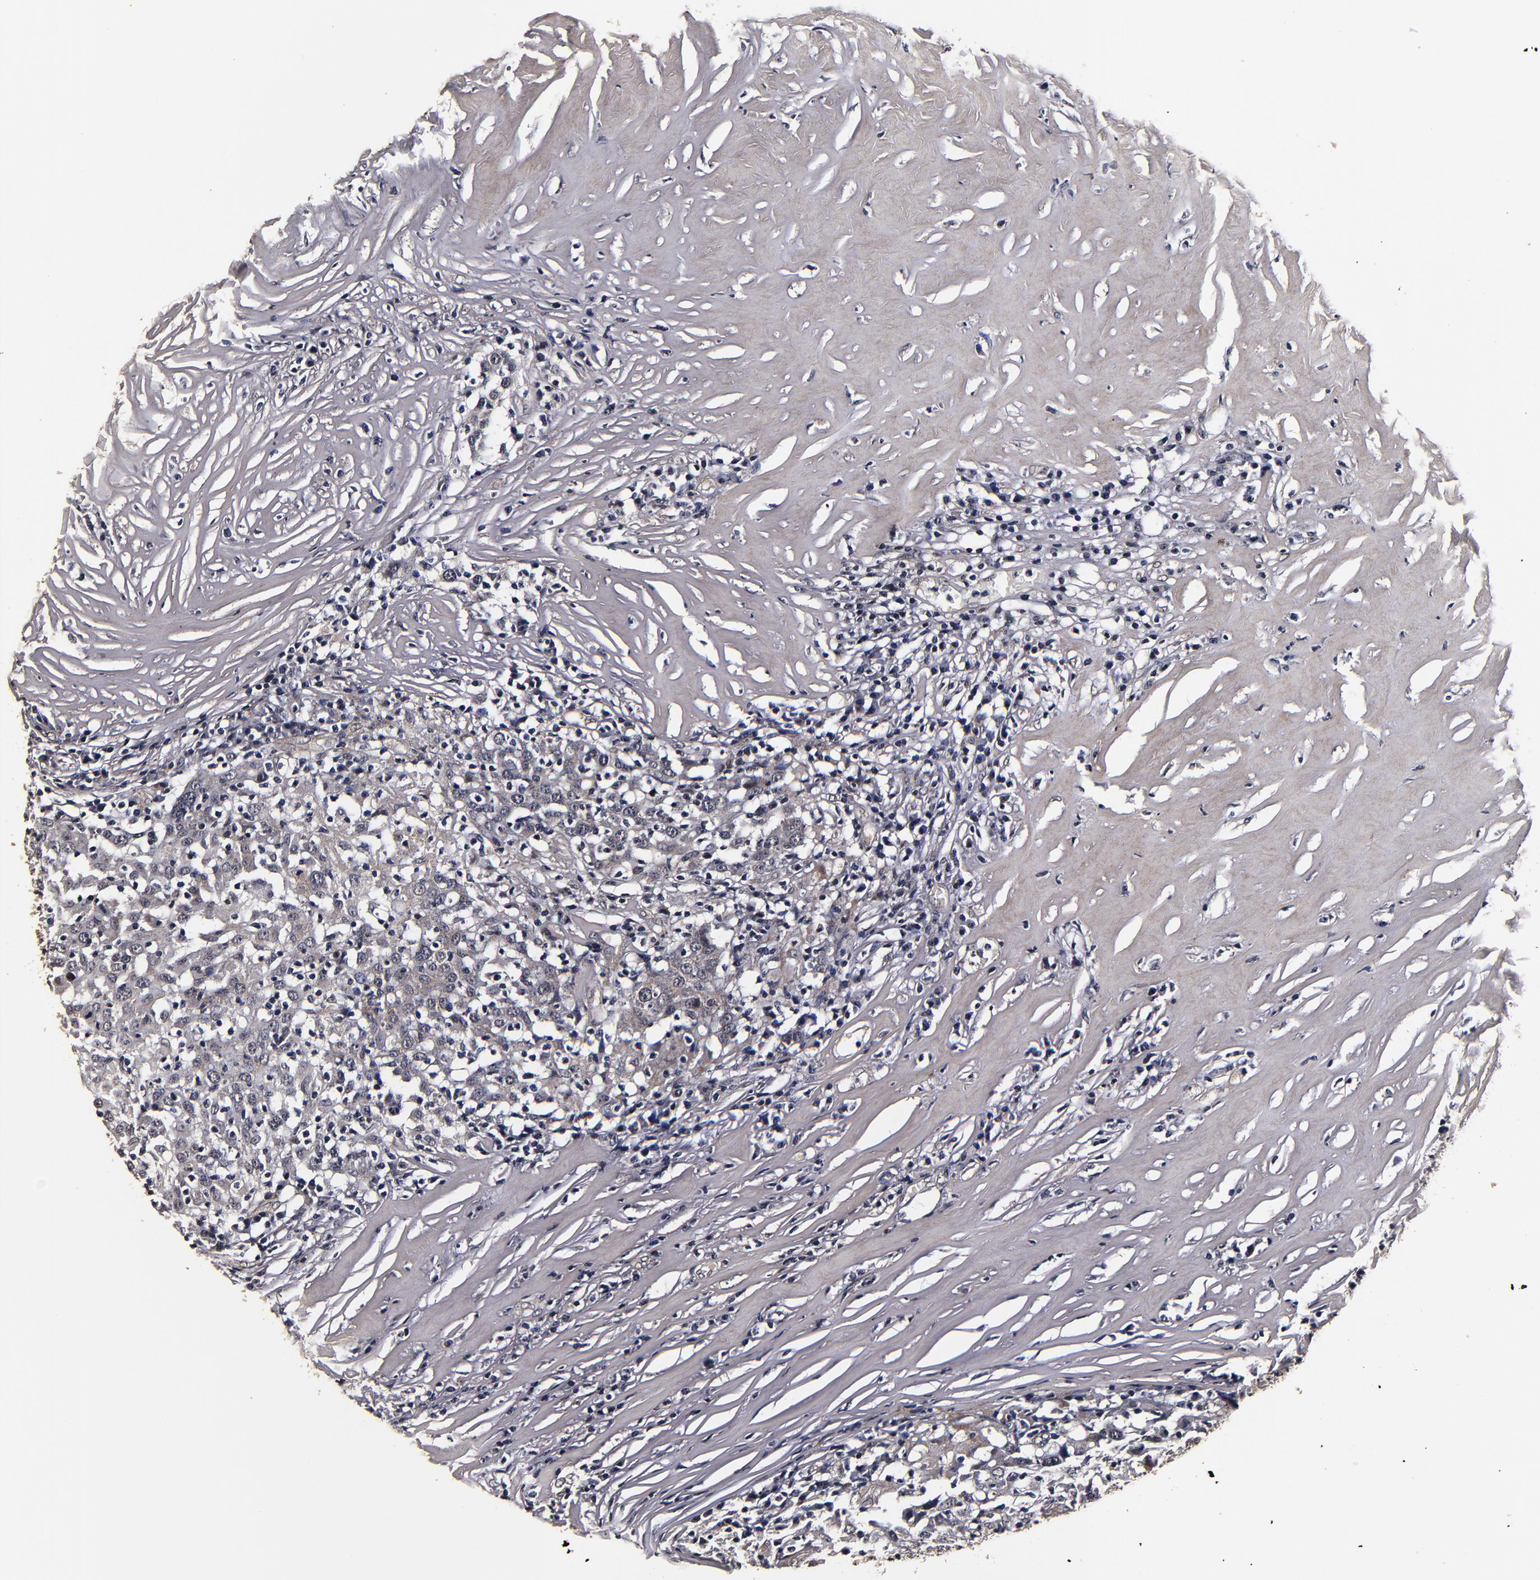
{"staining": {"intensity": "weak", "quantity": ">75%", "location": "cytoplasmic/membranous"}, "tissue": "head and neck cancer", "cell_type": "Tumor cells", "image_type": "cancer", "snomed": [{"axis": "morphology", "description": "Adenocarcinoma, NOS"}, {"axis": "topography", "description": "Salivary gland"}, {"axis": "topography", "description": "Head-Neck"}], "caption": "Head and neck cancer (adenocarcinoma) stained for a protein (brown) demonstrates weak cytoplasmic/membranous positive positivity in approximately >75% of tumor cells.", "gene": "MMP15", "patient": {"sex": "female", "age": 65}}